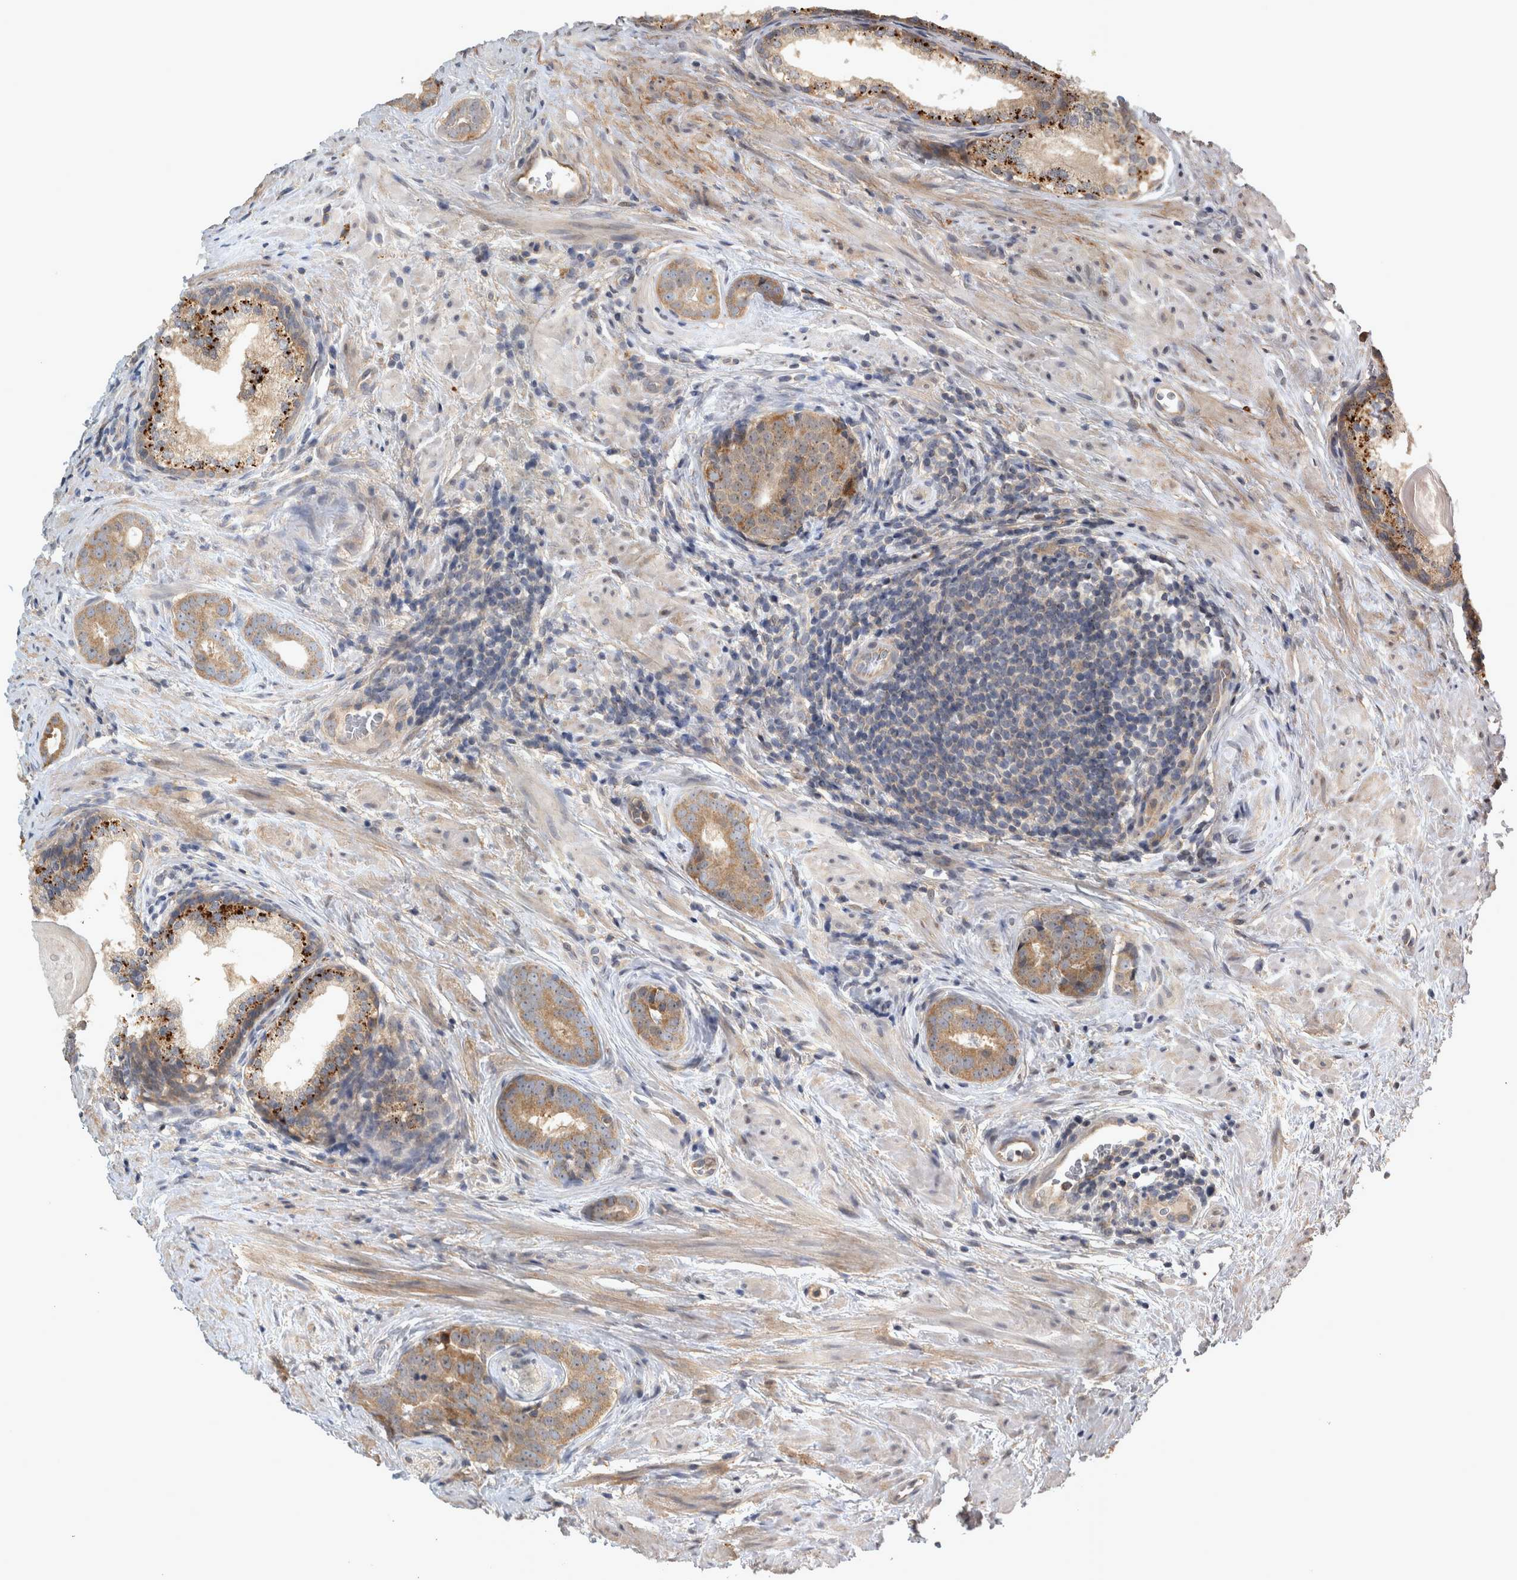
{"staining": {"intensity": "moderate", "quantity": ">75%", "location": "cytoplasmic/membranous"}, "tissue": "prostate cancer", "cell_type": "Tumor cells", "image_type": "cancer", "snomed": [{"axis": "morphology", "description": "Adenocarcinoma, High grade"}, {"axis": "topography", "description": "Prostate"}], "caption": "Immunohistochemistry (IHC) staining of prostate cancer (adenocarcinoma (high-grade)), which displays medium levels of moderate cytoplasmic/membranous positivity in approximately >75% of tumor cells indicating moderate cytoplasmic/membranous protein expression. The staining was performed using DAB (3,3'-diaminobenzidine) (brown) for protein detection and nuclei were counterstained in hematoxylin (blue).", "gene": "TRMT61B", "patient": {"sex": "male", "age": 56}}